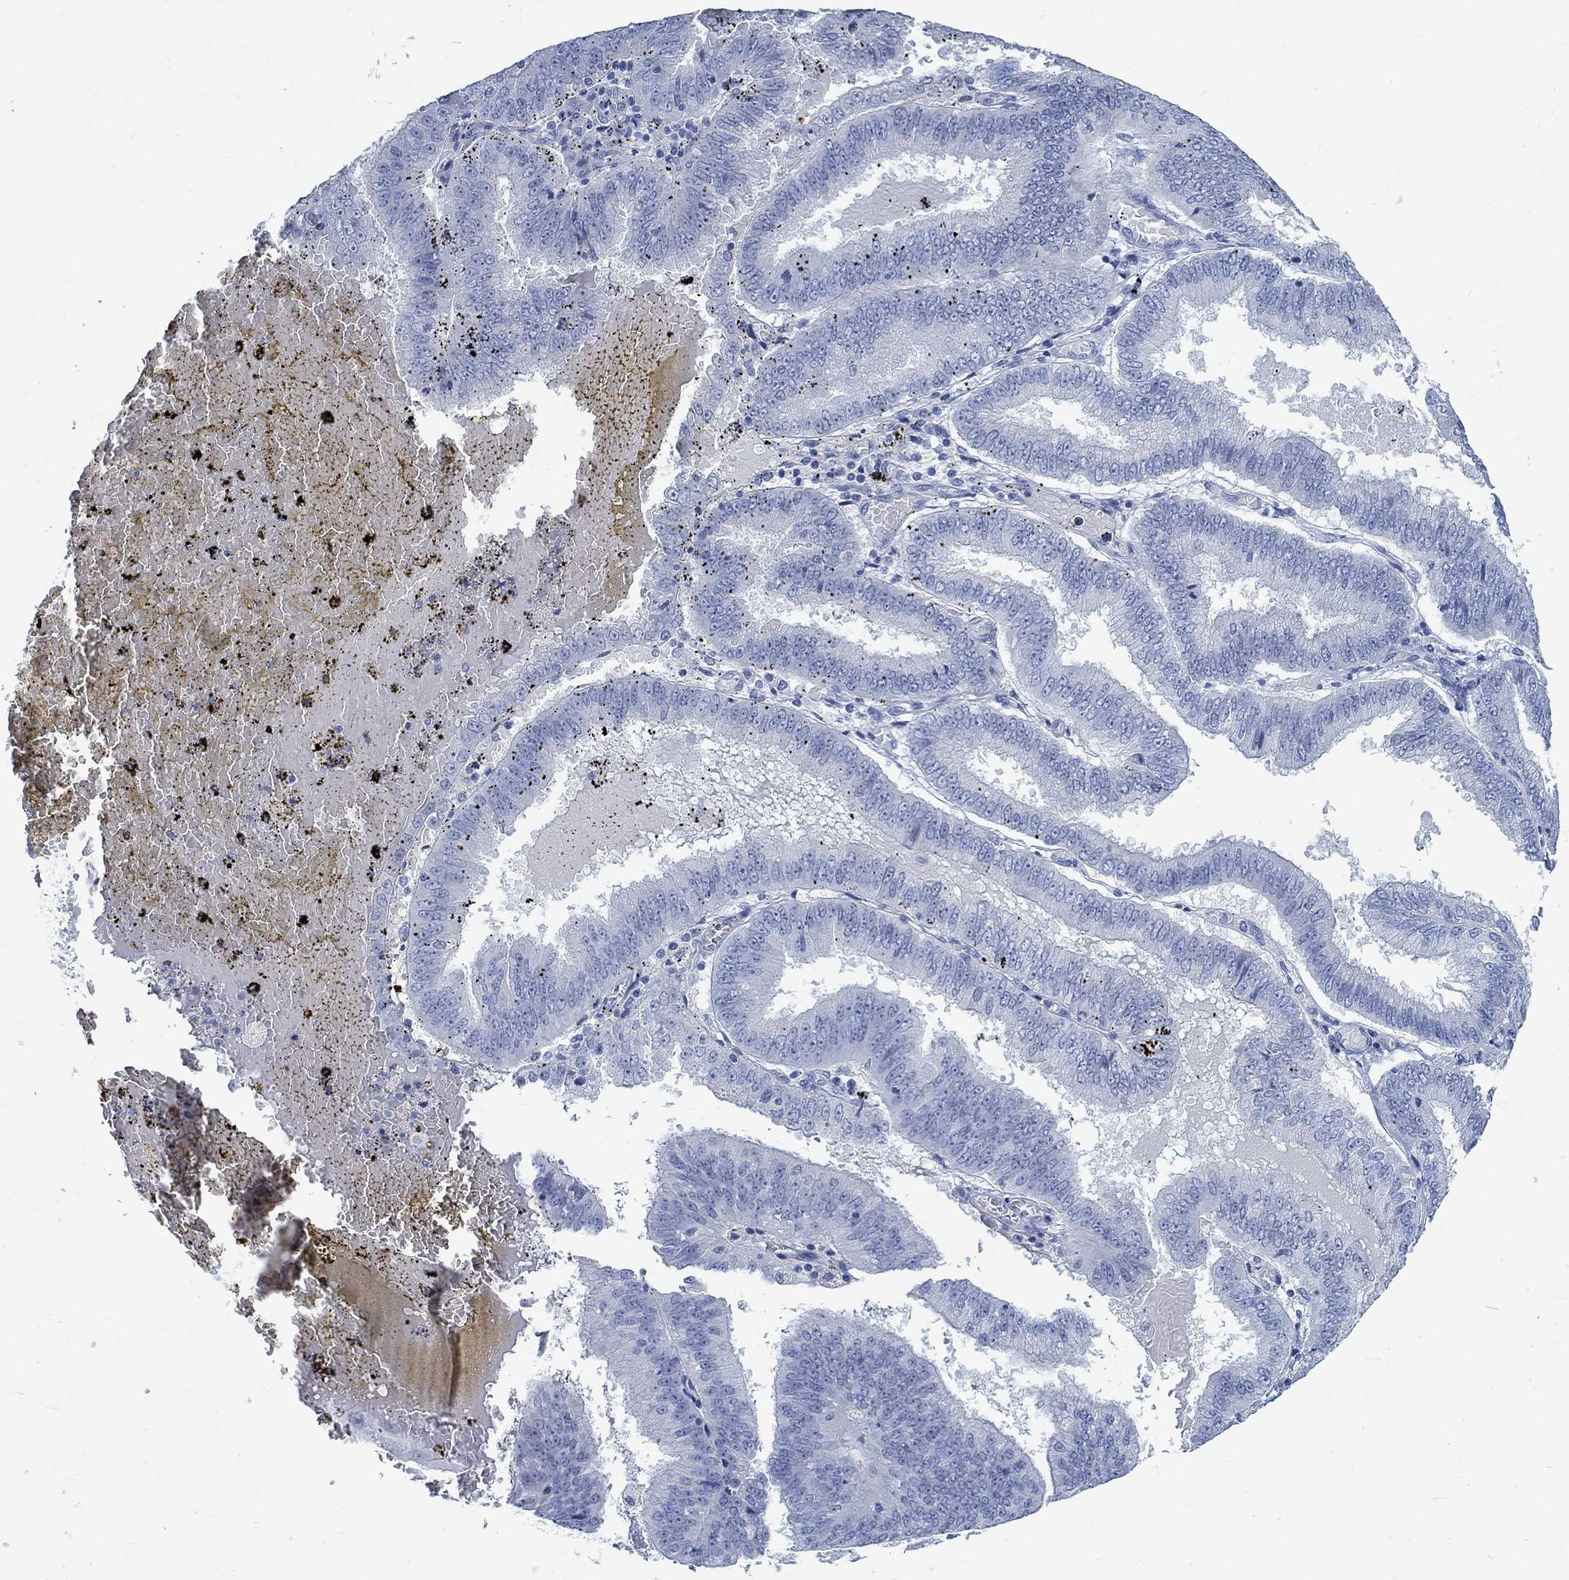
{"staining": {"intensity": "negative", "quantity": "none", "location": "none"}, "tissue": "endometrial cancer", "cell_type": "Tumor cells", "image_type": "cancer", "snomed": [{"axis": "morphology", "description": "Adenocarcinoma, NOS"}, {"axis": "topography", "description": "Endometrium"}], "caption": "High power microscopy micrograph of an immunohistochemistry micrograph of endometrial cancer, revealing no significant staining in tumor cells. (Stains: DAB (3,3'-diaminobenzidine) immunohistochemistry with hematoxylin counter stain, Microscopy: brightfield microscopy at high magnification).", "gene": "RBM20", "patient": {"sex": "female", "age": 66}}